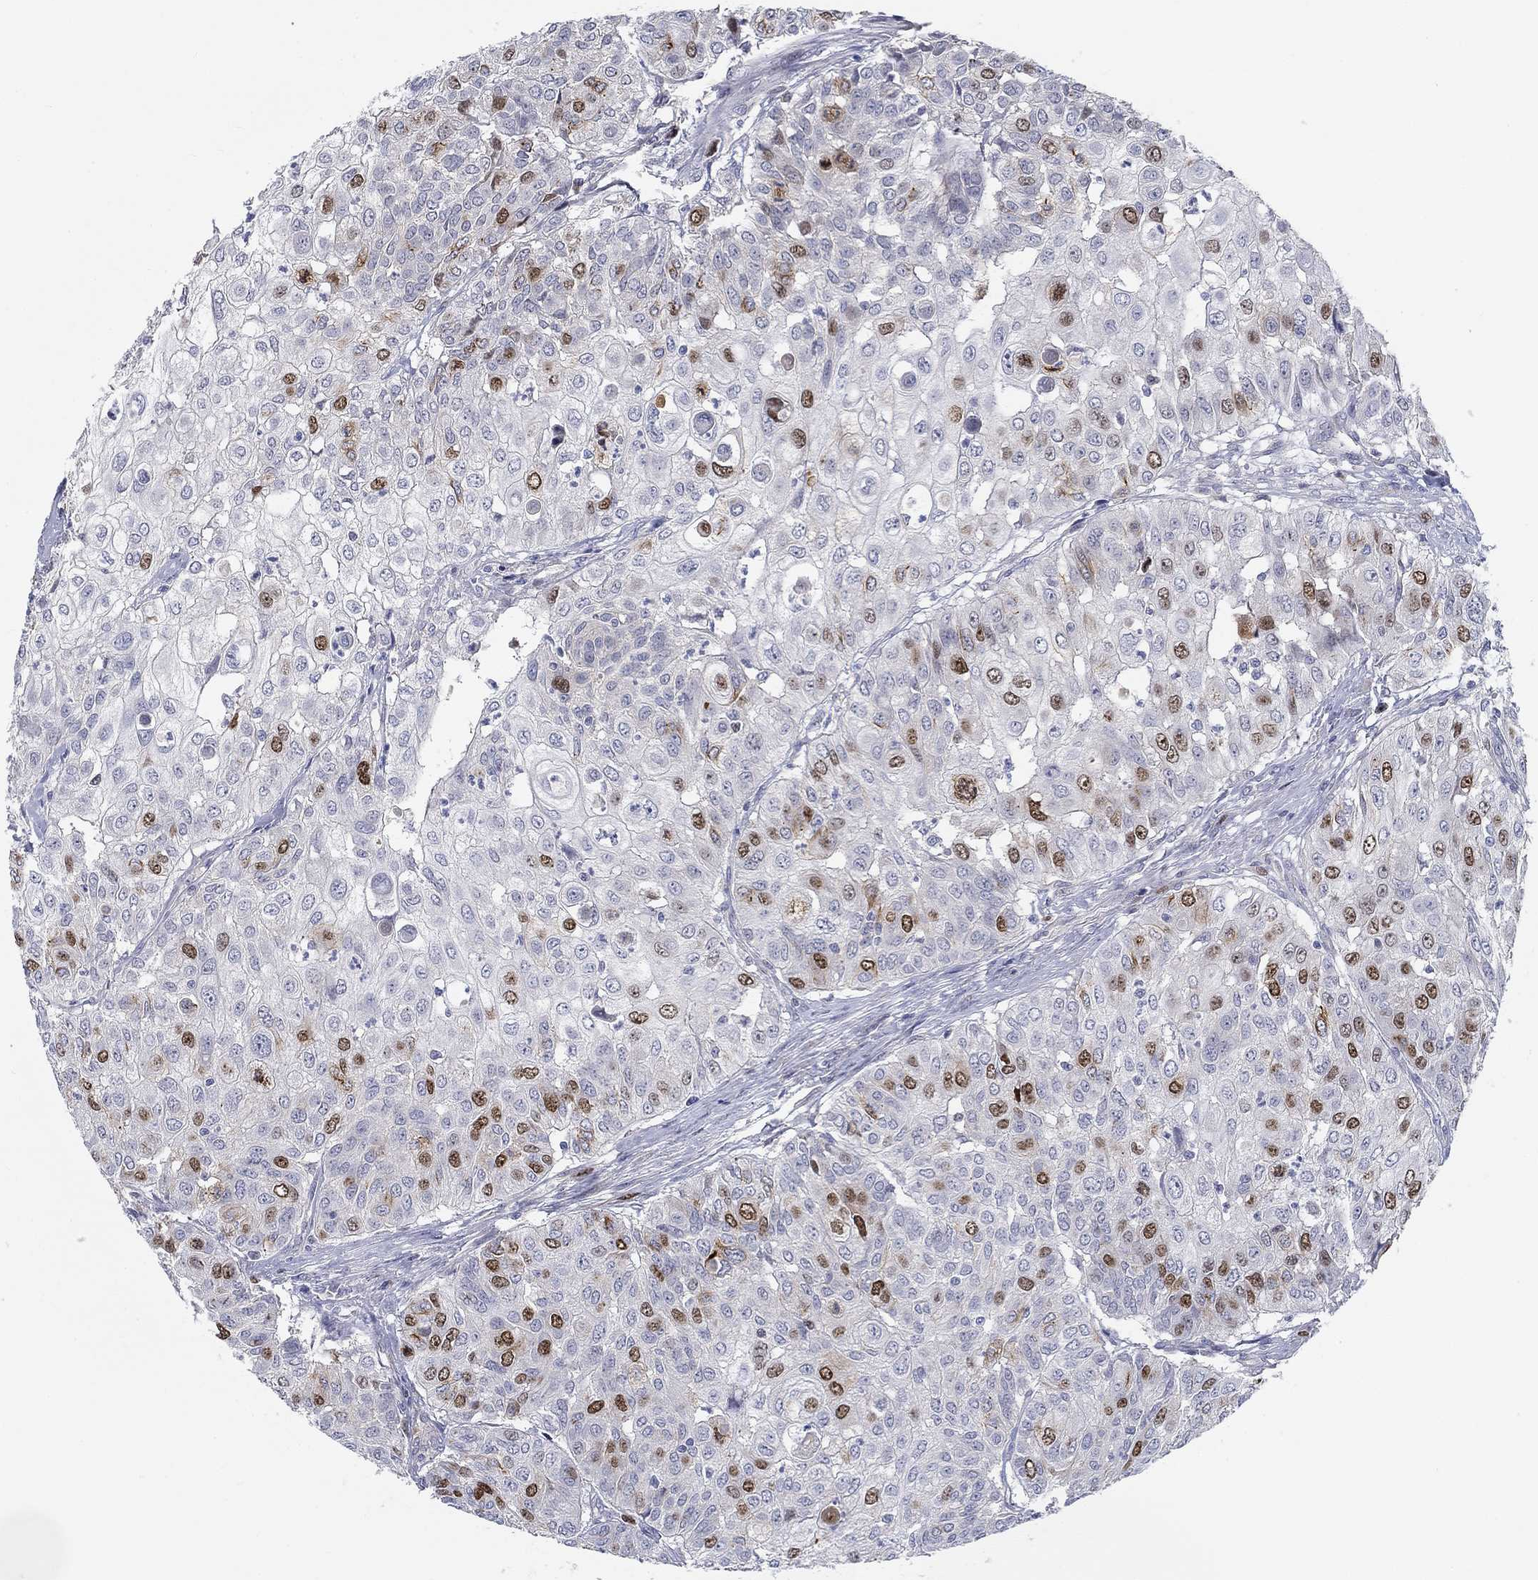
{"staining": {"intensity": "strong", "quantity": "<25%", "location": "nuclear"}, "tissue": "urothelial cancer", "cell_type": "Tumor cells", "image_type": "cancer", "snomed": [{"axis": "morphology", "description": "Urothelial carcinoma, High grade"}, {"axis": "topography", "description": "Urinary bladder"}], "caption": "Immunohistochemistry (IHC) (DAB (3,3'-diaminobenzidine)) staining of human high-grade urothelial carcinoma shows strong nuclear protein positivity in approximately <25% of tumor cells.", "gene": "PRC1", "patient": {"sex": "female", "age": 79}}